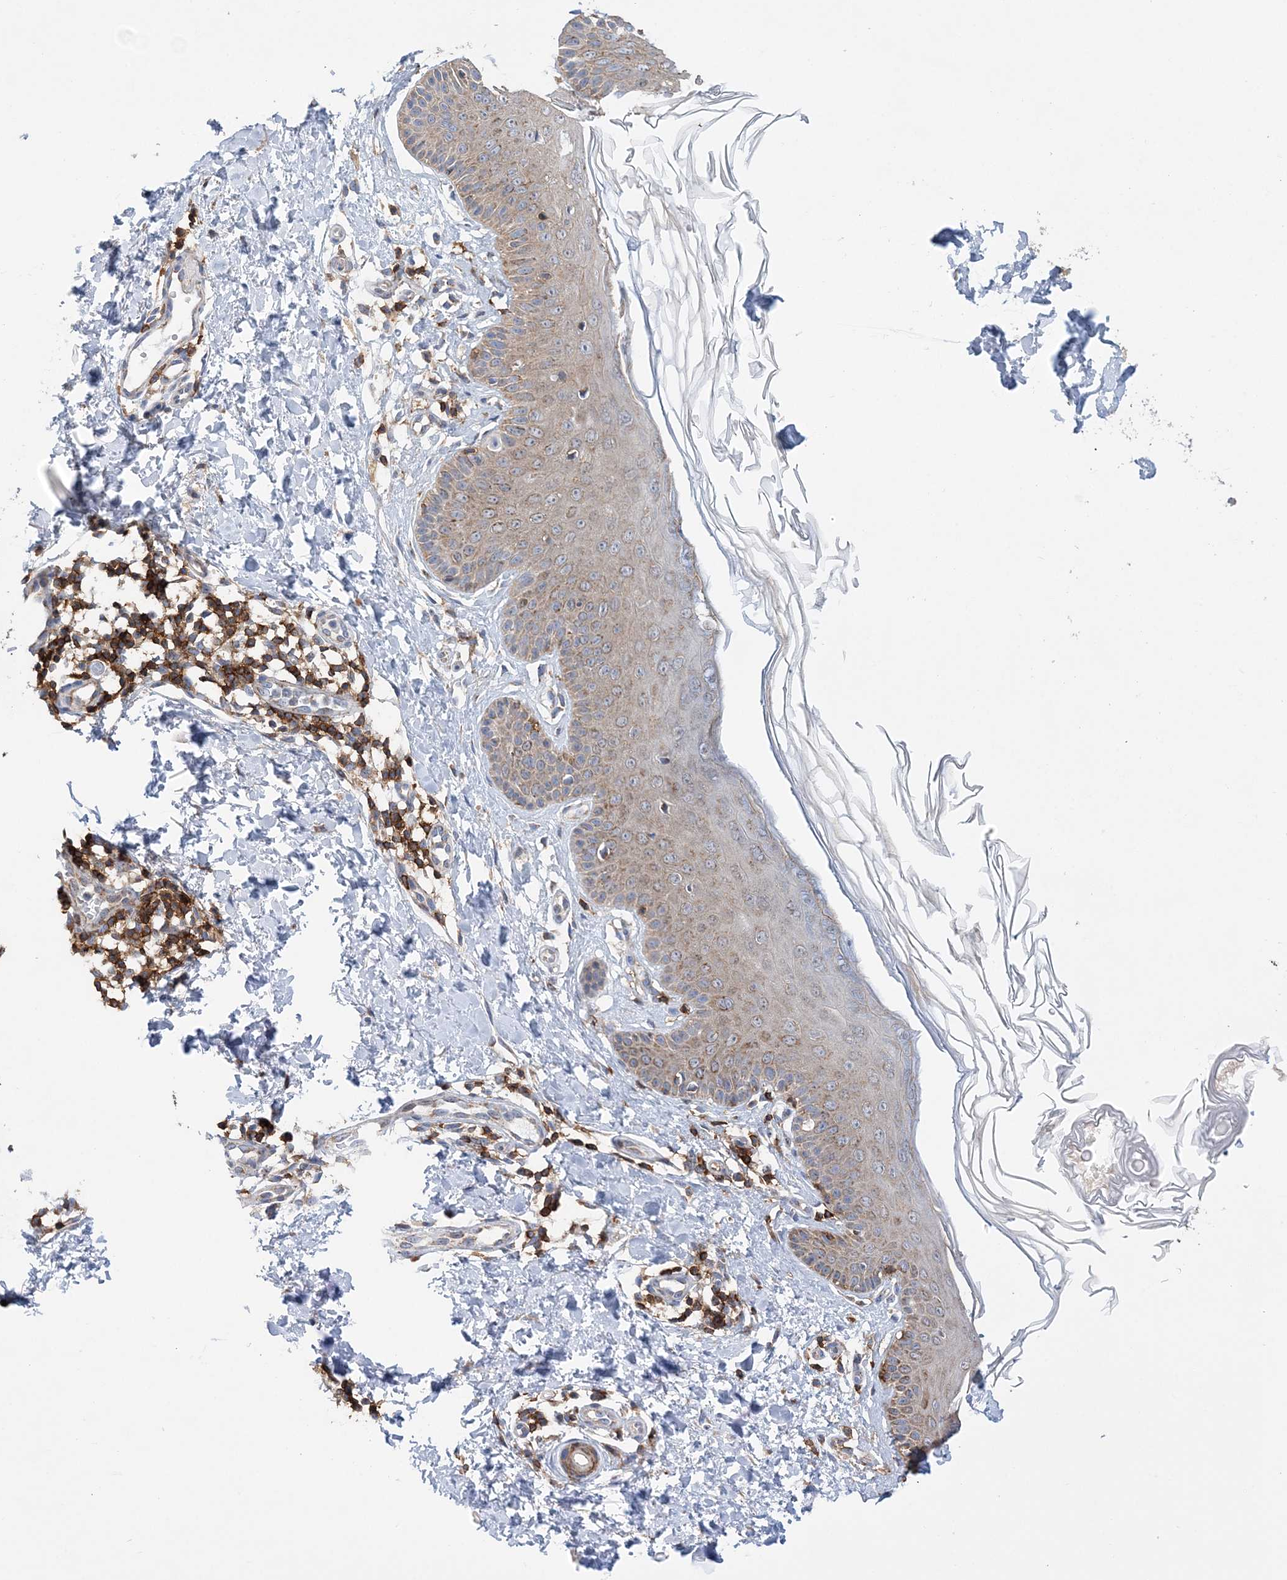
{"staining": {"intensity": "negative", "quantity": "none", "location": "none"}, "tissue": "skin", "cell_type": "Fibroblasts", "image_type": "normal", "snomed": [{"axis": "morphology", "description": "Normal tissue, NOS"}, {"axis": "topography", "description": "Skin"}], "caption": "Immunohistochemical staining of benign human skin demonstrates no significant positivity in fibroblasts.", "gene": "TTC32", "patient": {"sex": "male", "age": 52}}